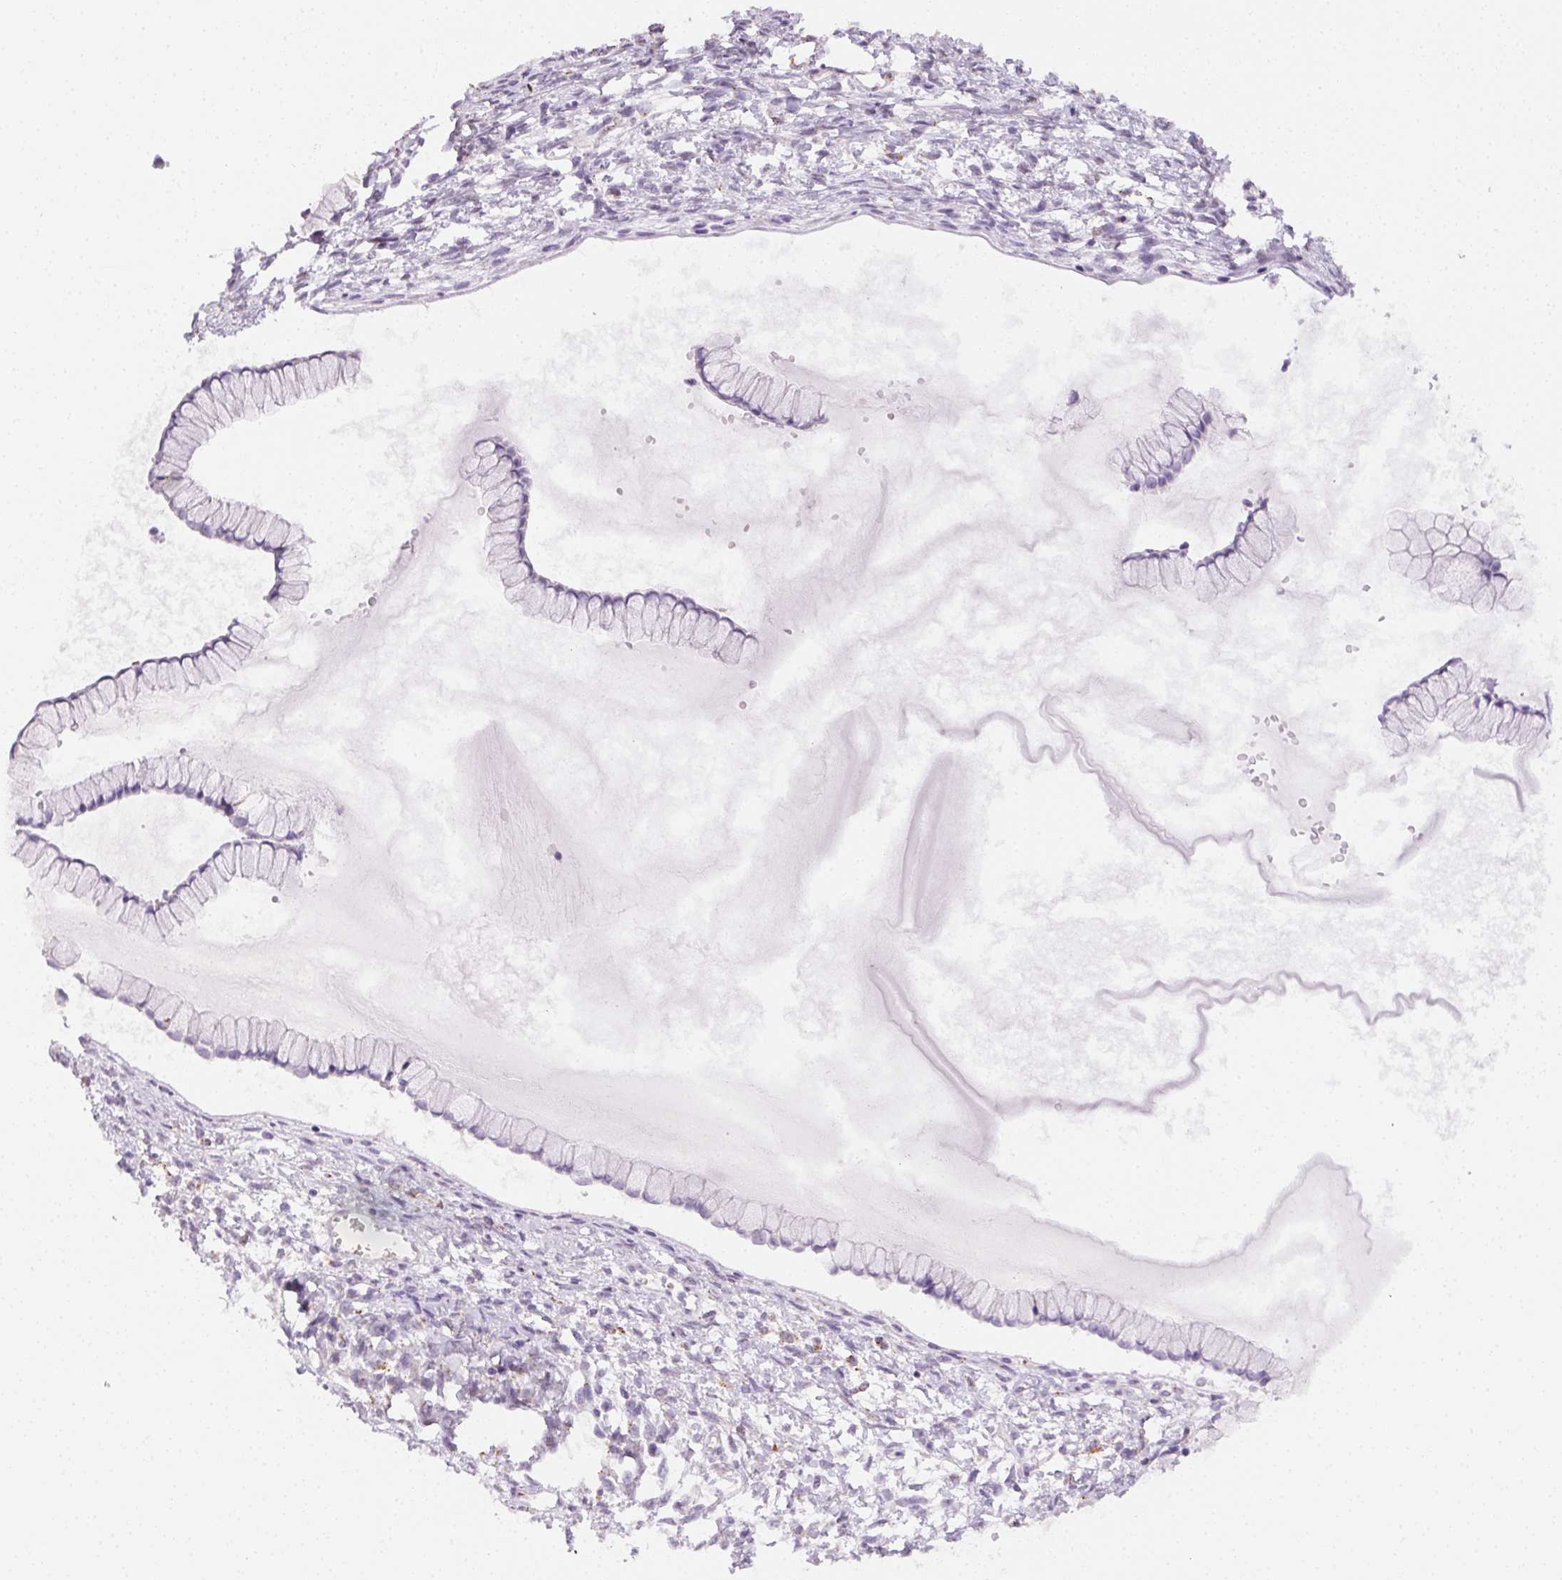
{"staining": {"intensity": "negative", "quantity": "none", "location": "none"}, "tissue": "ovarian cancer", "cell_type": "Tumor cells", "image_type": "cancer", "snomed": [{"axis": "morphology", "description": "Cystadenocarcinoma, mucinous, NOS"}, {"axis": "topography", "description": "Ovary"}], "caption": "Ovarian cancer was stained to show a protein in brown. There is no significant staining in tumor cells. (DAB immunohistochemistry visualized using brightfield microscopy, high magnification).", "gene": "SCPEP1", "patient": {"sex": "female", "age": 41}}